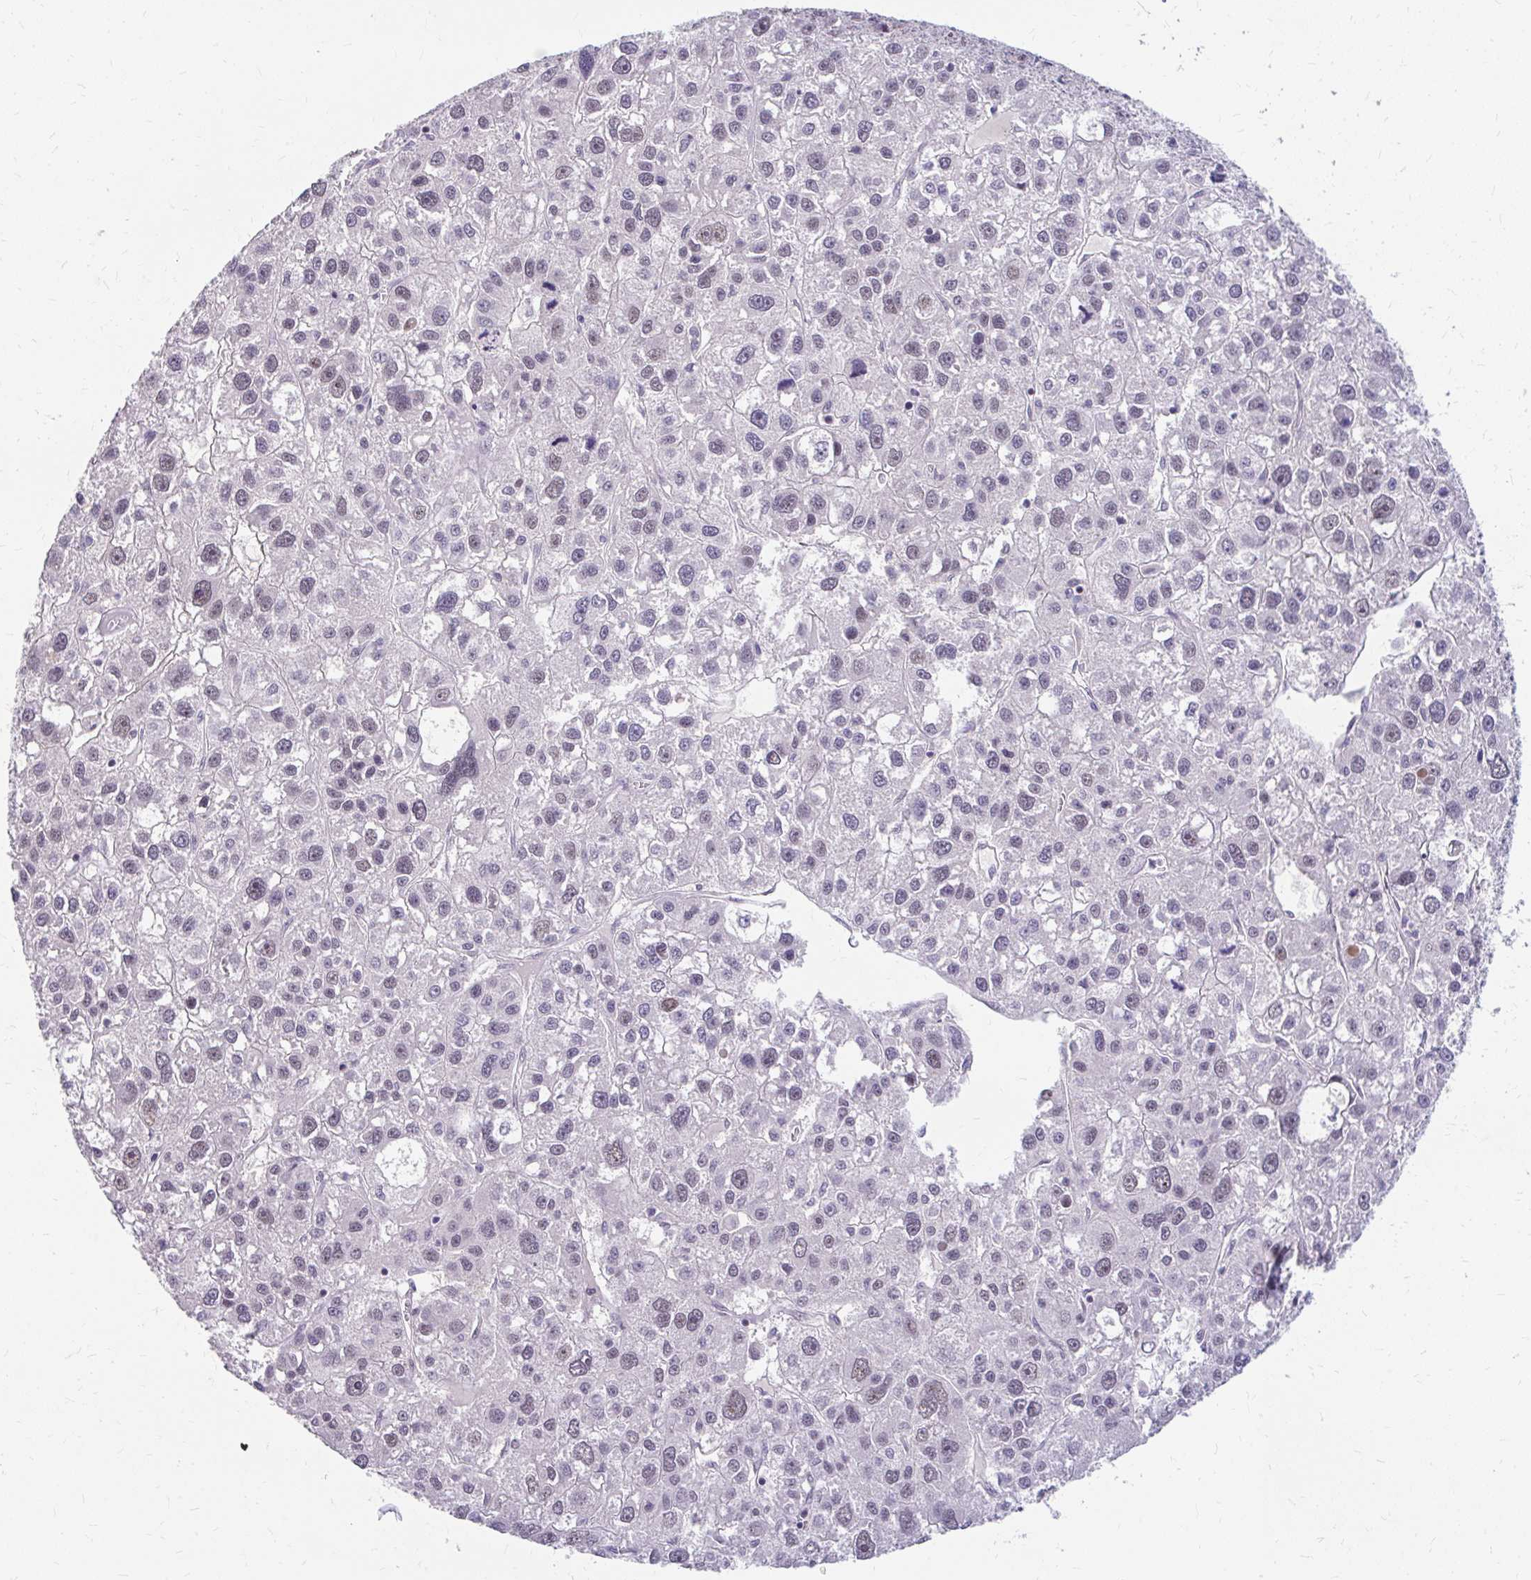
{"staining": {"intensity": "moderate", "quantity": "25%-75%", "location": "nuclear"}, "tissue": "liver cancer", "cell_type": "Tumor cells", "image_type": "cancer", "snomed": [{"axis": "morphology", "description": "Carcinoma, Hepatocellular, NOS"}, {"axis": "topography", "description": "Liver"}], "caption": "Protein staining of liver cancer (hepatocellular carcinoma) tissue shows moderate nuclear expression in about 25%-75% of tumor cells. Immunohistochemistry stains the protein in brown and the nuclei are stained blue.", "gene": "RGS16", "patient": {"sex": "male", "age": 73}}